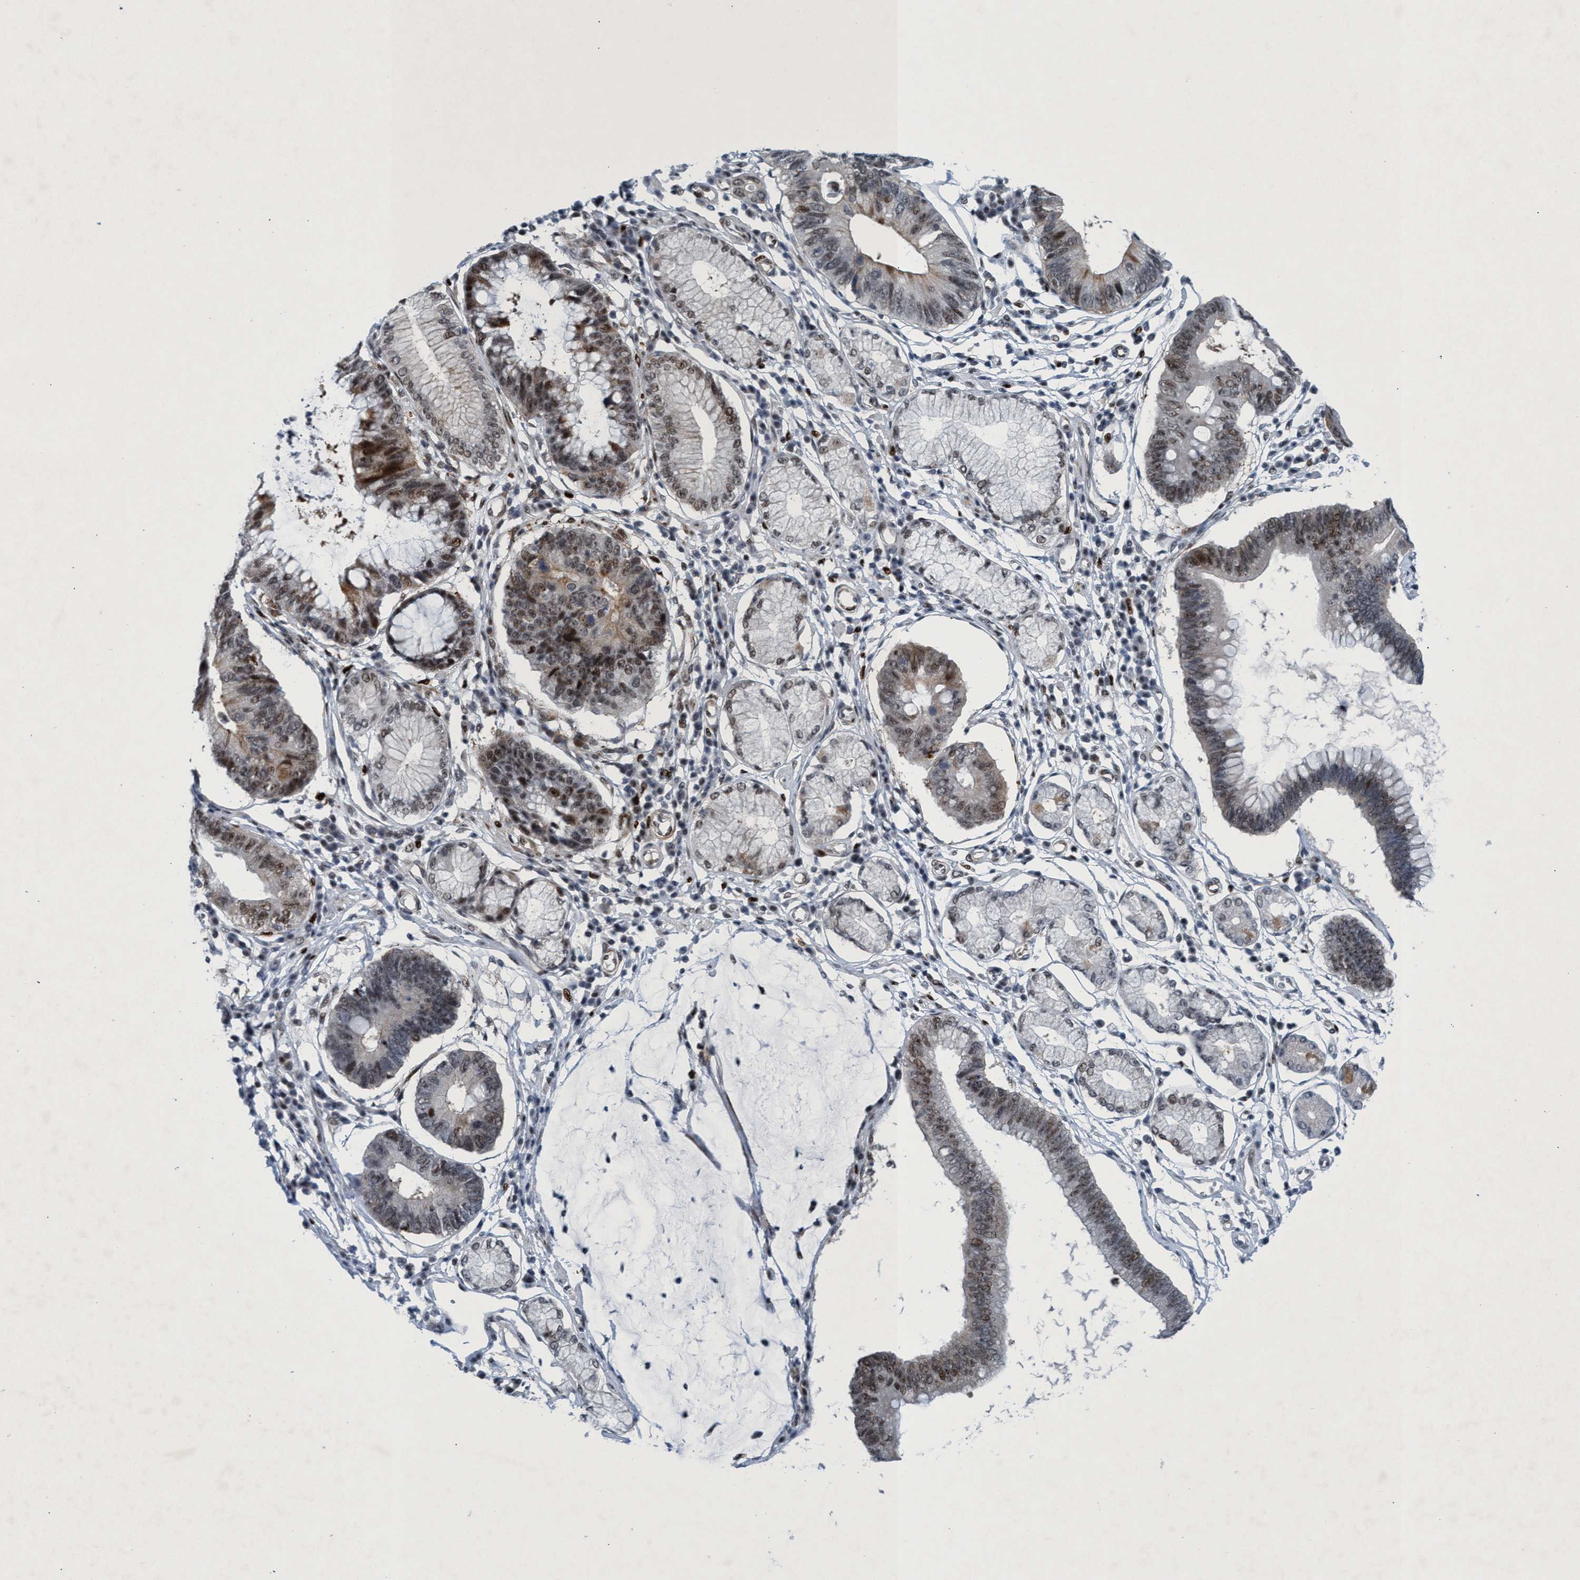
{"staining": {"intensity": "moderate", "quantity": "25%-75%", "location": "cytoplasmic/membranous,nuclear"}, "tissue": "stomach cancer", "cell_type": "Tumor cells", "image_type": "cancer", "snomed": [{"axis": "morphology", "description": "Adenocarcinoma, NOS"}, {"axis": "topography", "description": "Stomach"}], "caption": "High-magnification brightfield microscopy of stomach adenocarcinoma stained with DAB (3,3'-diaminobenzidine) (brown) and counterstained with hematoxylin (blue). tumor cells exhibit moderate cytoplasmic/membranous and nuclear staining is identified in about25%-75% of cells.", "gene": "CWC27", "patient": {"sex": "male", "age": 59}}